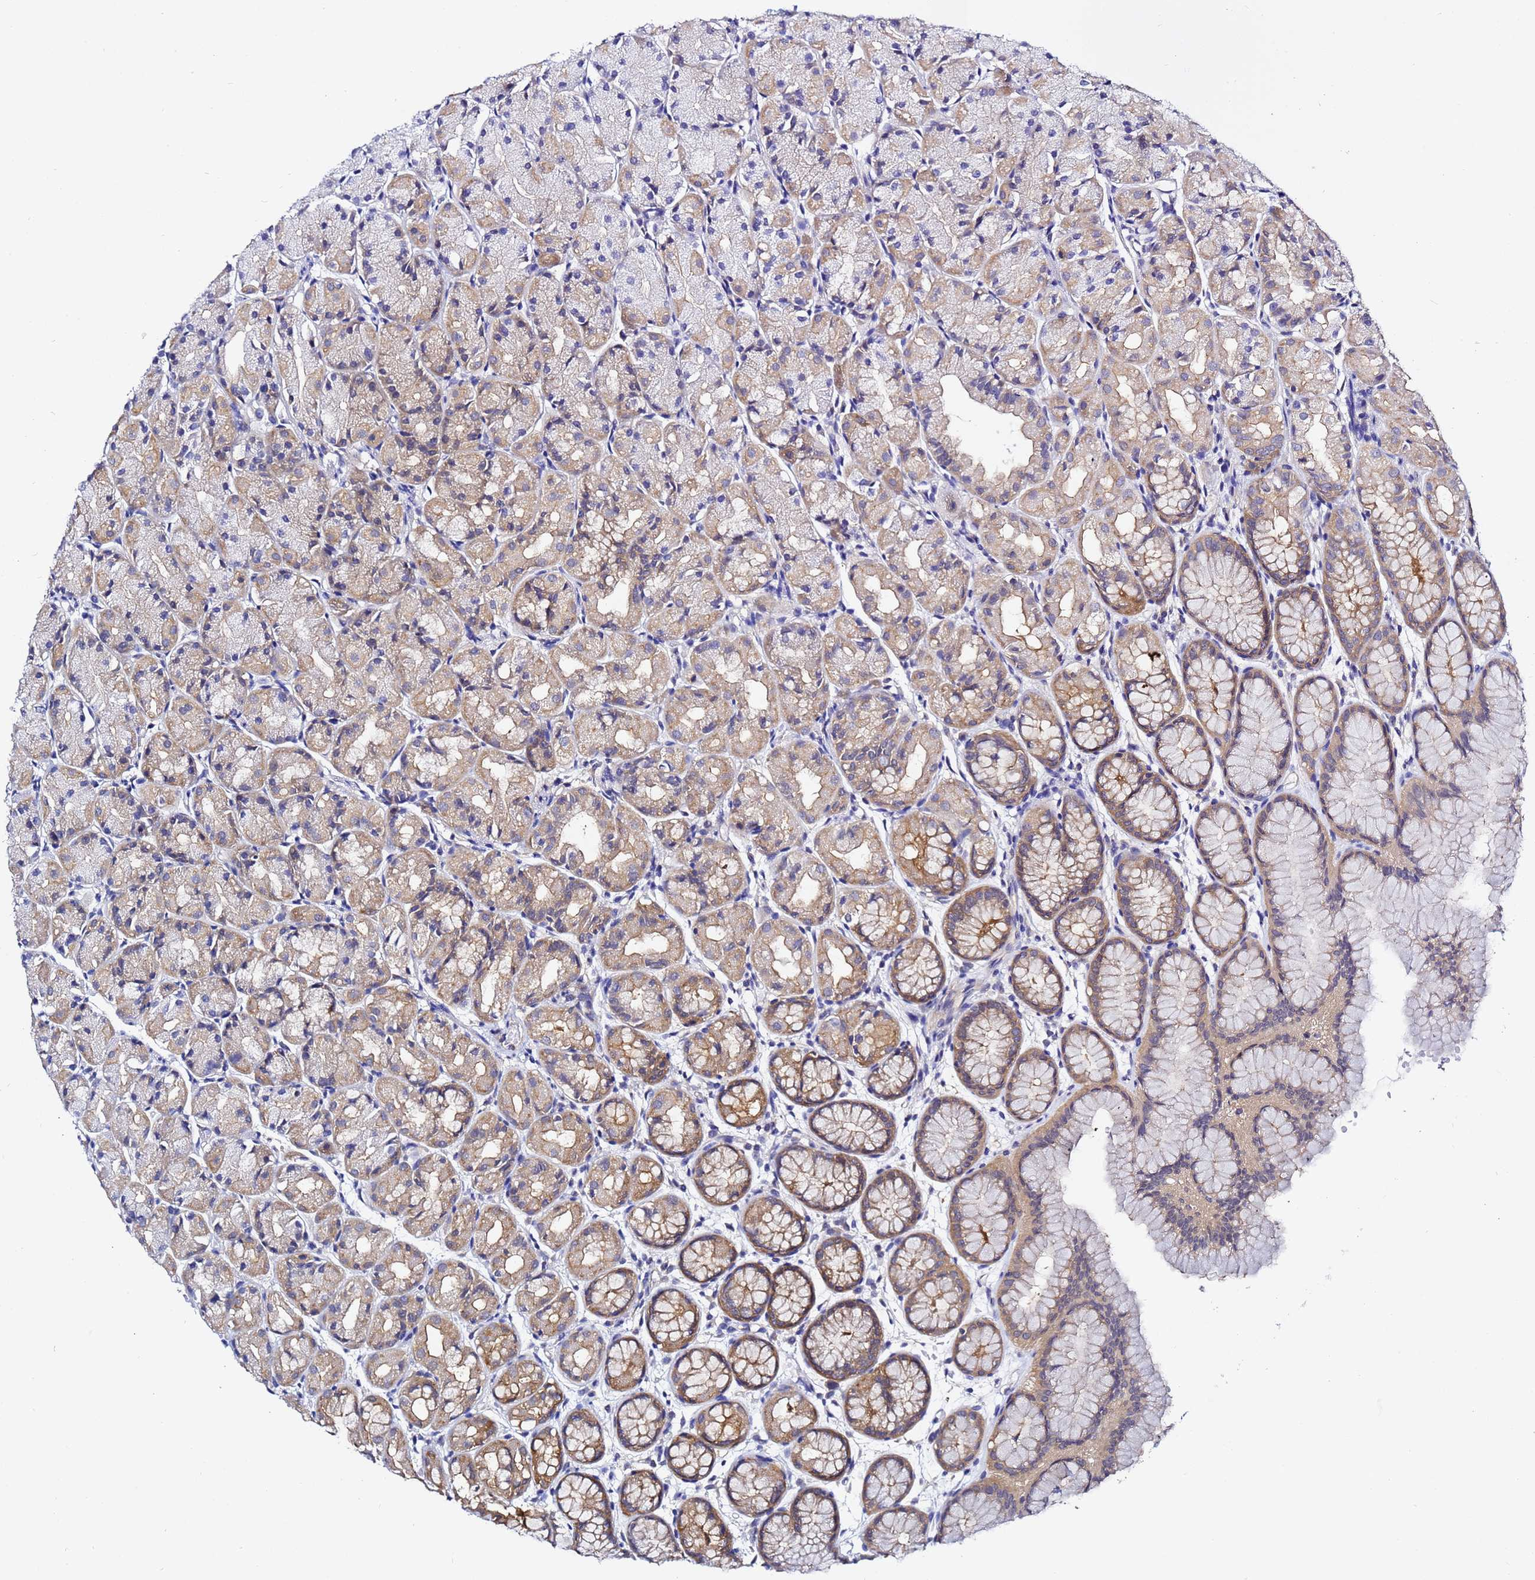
{"staining": {"intensity": "moderate", "quantity": "25%-75%", "location": "cytoplasmic/membranous"}, "tissue": "stomach", "cell_type": "Glandular cells", "image_type": "normal", "snomed": [{"axis": "morphology", "description": "Normal tissue, NOS"}, {"axis": "topography", "description": "Stomach, upper"}], "caption": "DAB (3,3'-diaminobenzidine) immunohistochemical staining of normal stomach exhibits moderate cytoplasmic/membranous protein positivity in about 25%-75% of glandular cells.", "gene": "LENG1", "patient": {"sex": "male", "age": 47}}